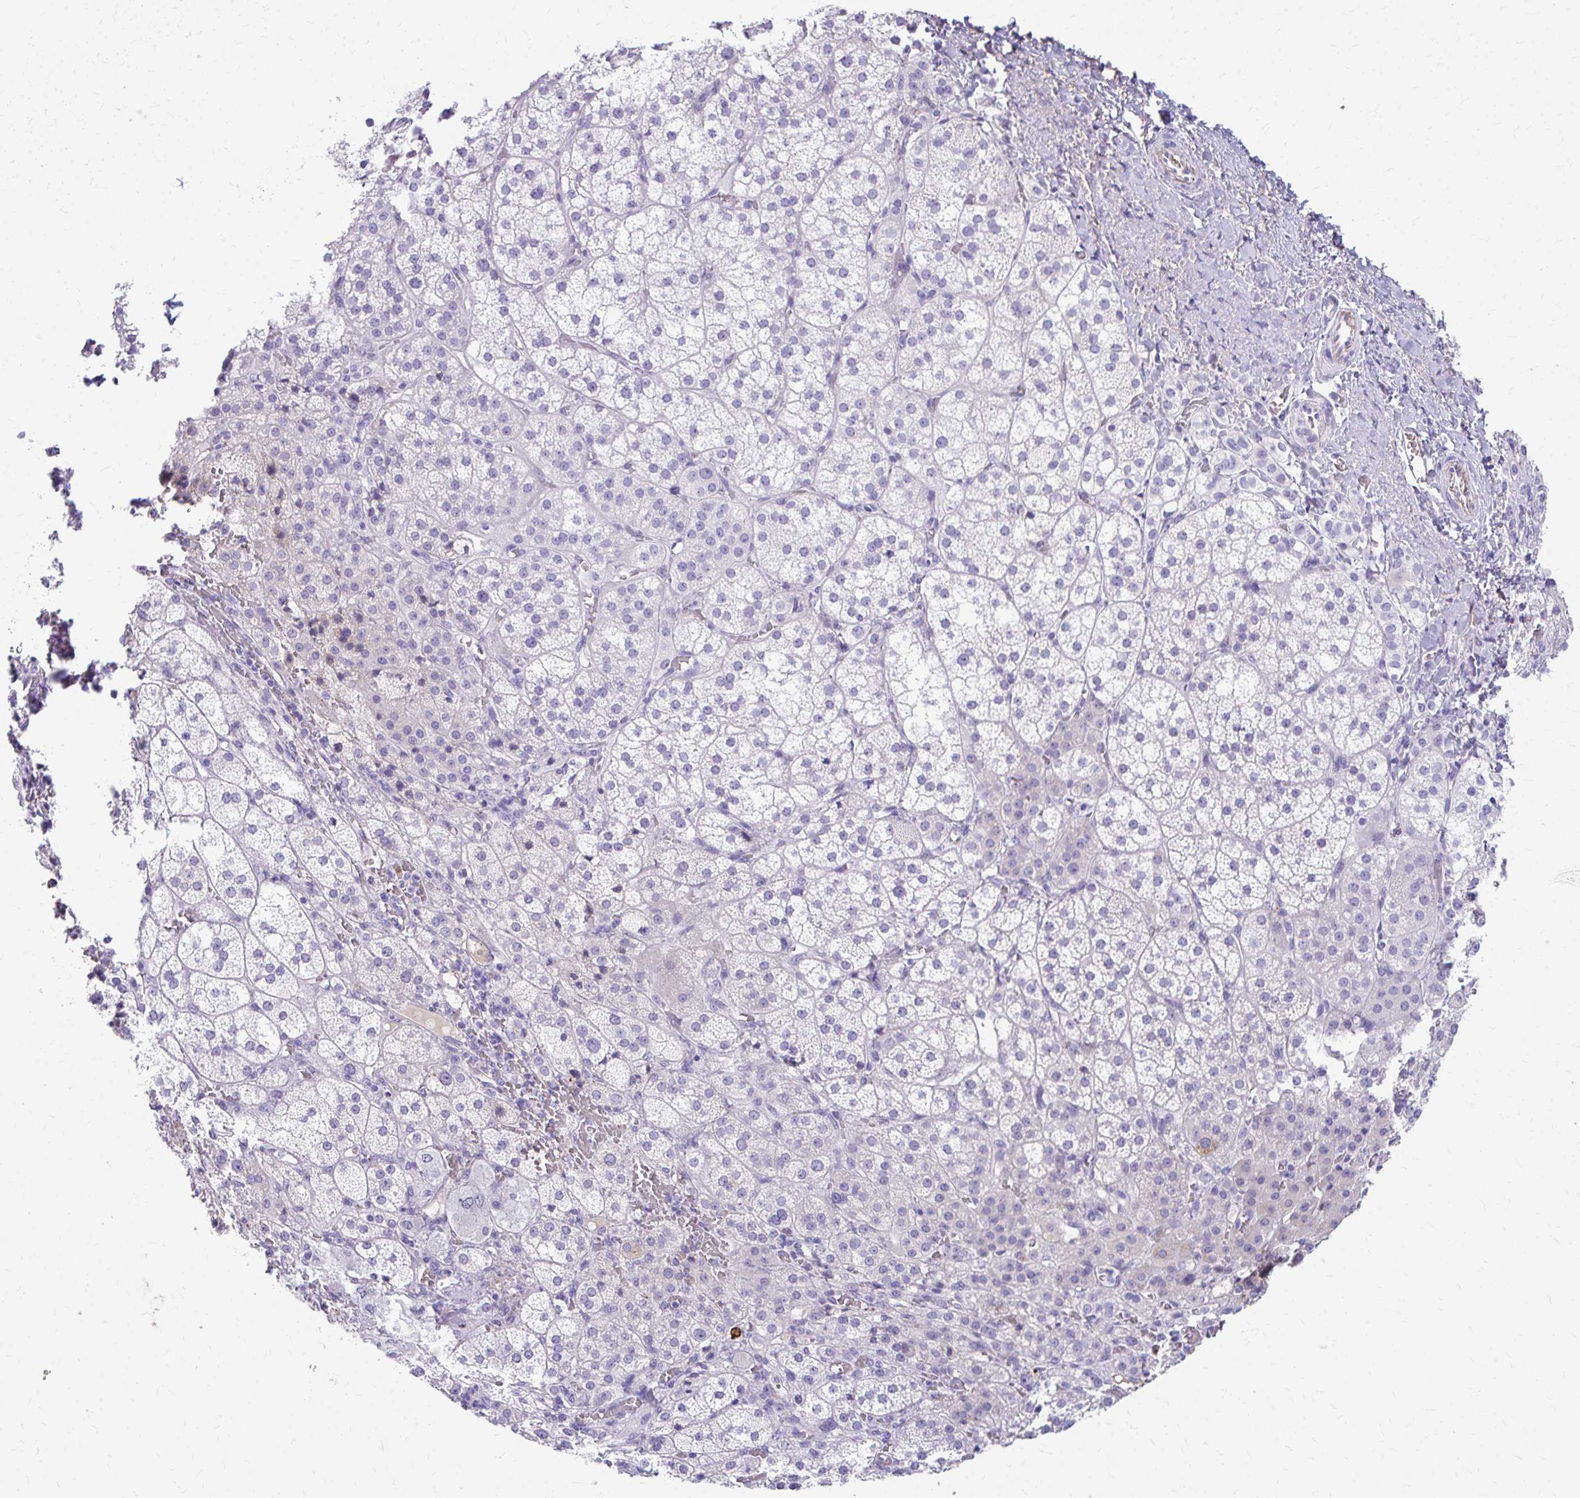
{"staining": {"intensity": "negative", "quantity": "none", "location": "none"}, "tissue": "adrenal gland", "cell_type": "Glandular cells", "image_type": "normal", "snomed": [{"axis": "morphology", "description": "Normal tissue, NOS"}, {"axis": "topography", "description": "Adrenal gland"}], "caption": "Immunohistochemistry micrograph of benign adrenal gland: adrenal gland stained with DAB displays no significant protein positivity in glandular cells.", "gene": "CFH", "patient": {"sex": "female", "age": 60}}